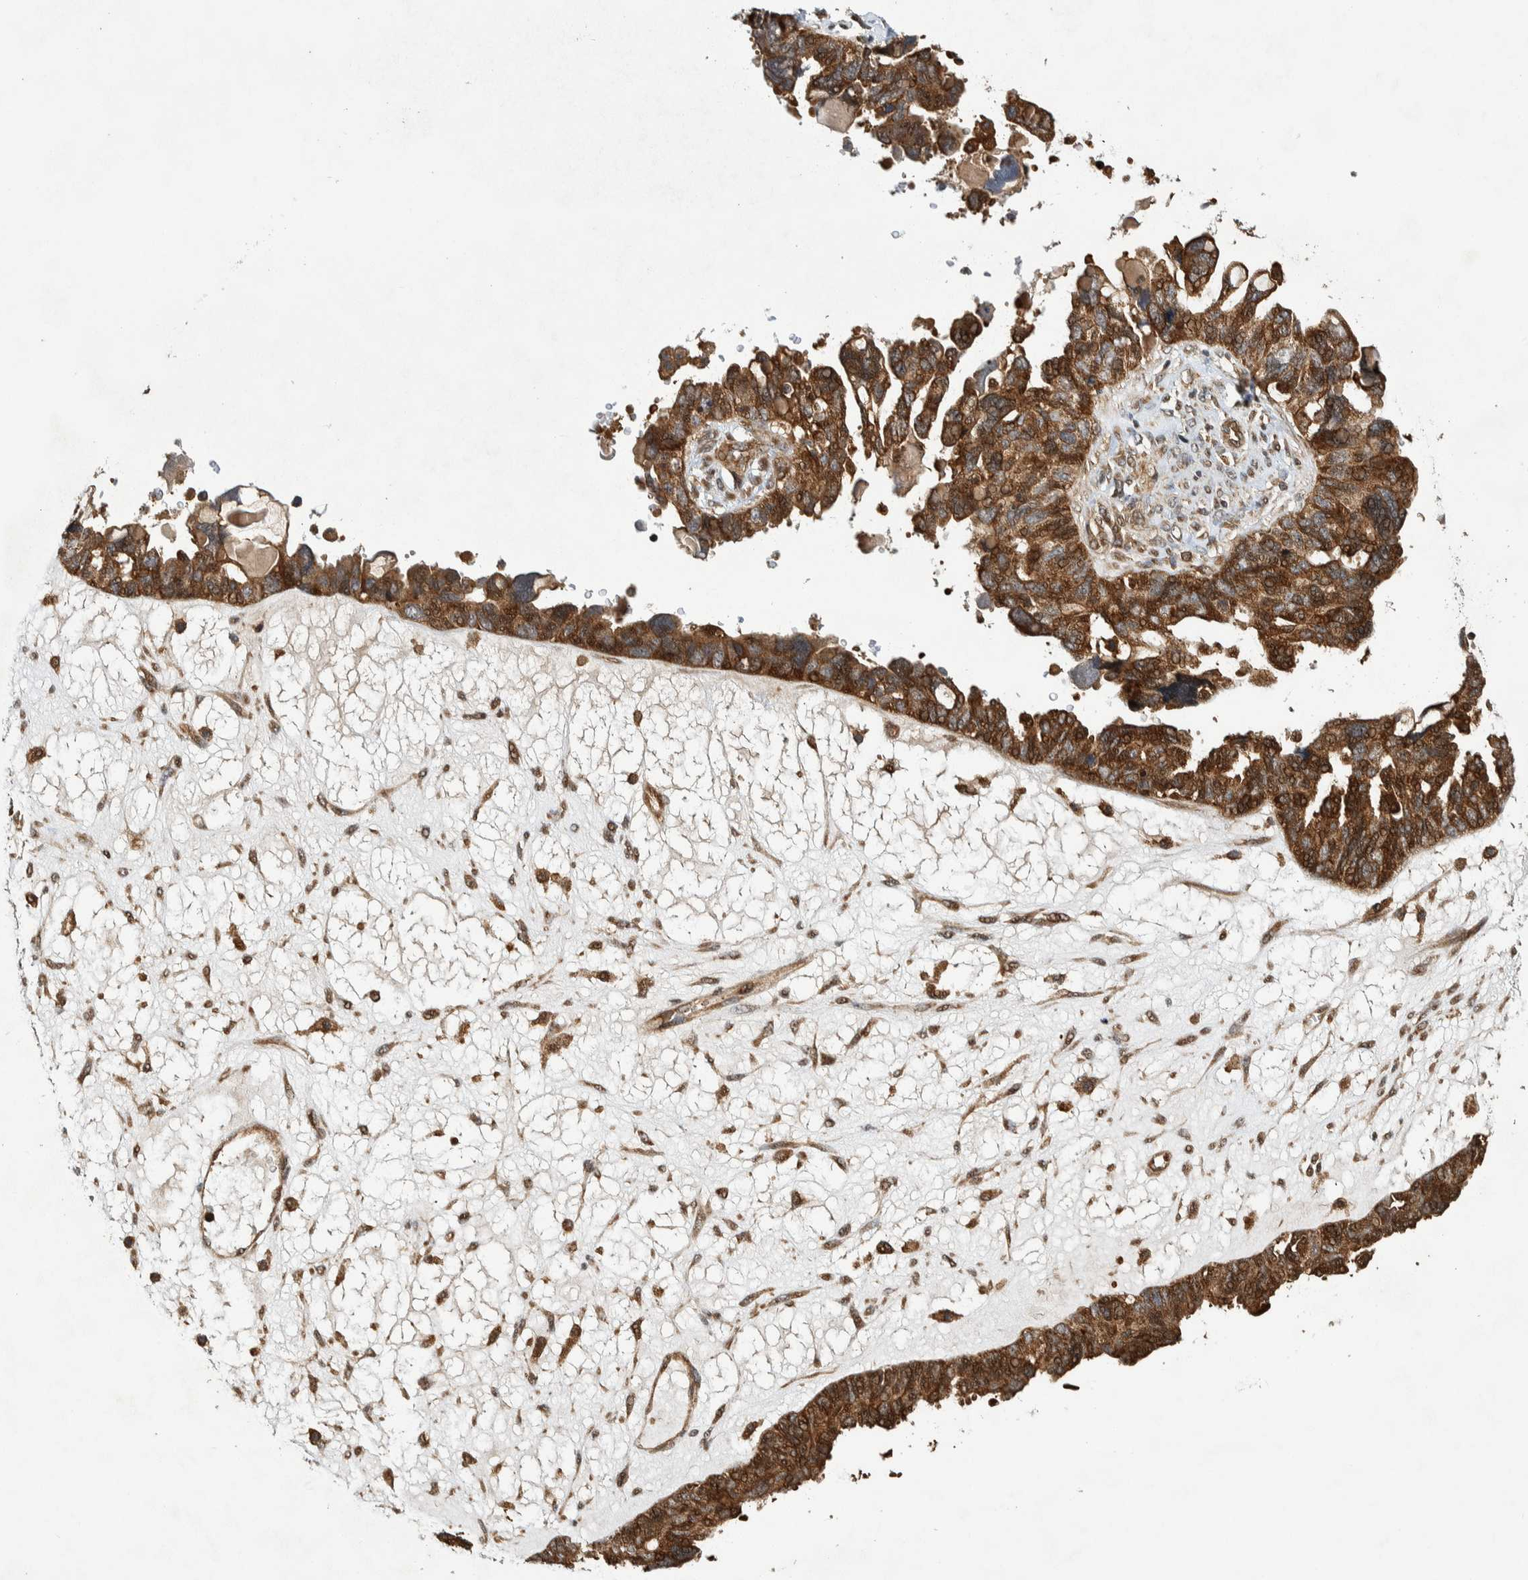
{"staining": {"intensity": "strong", "quantity": ">75%", "location": "cytoplasmic/membranous"}, "tissue": "ovarian cancer", "cell_type": "Tumor cells", "image_type": "cancer", "snomed": [{"axis": "morphology", "description": "Cystadenocarcinoma, serous, NOS"}, {"axis": "topography", "description": "Ovary"}], "caption": "Serous cystadenocarcinoma (ovarian) was stained to show a protein in brown. There is high levels of strong cytoplasmic/membranous positivity in about >75% of tumor cells. Nuclei are stained in blue.", "gene": "CCDC57", "patient": {"sex": "female", "age": 79}}